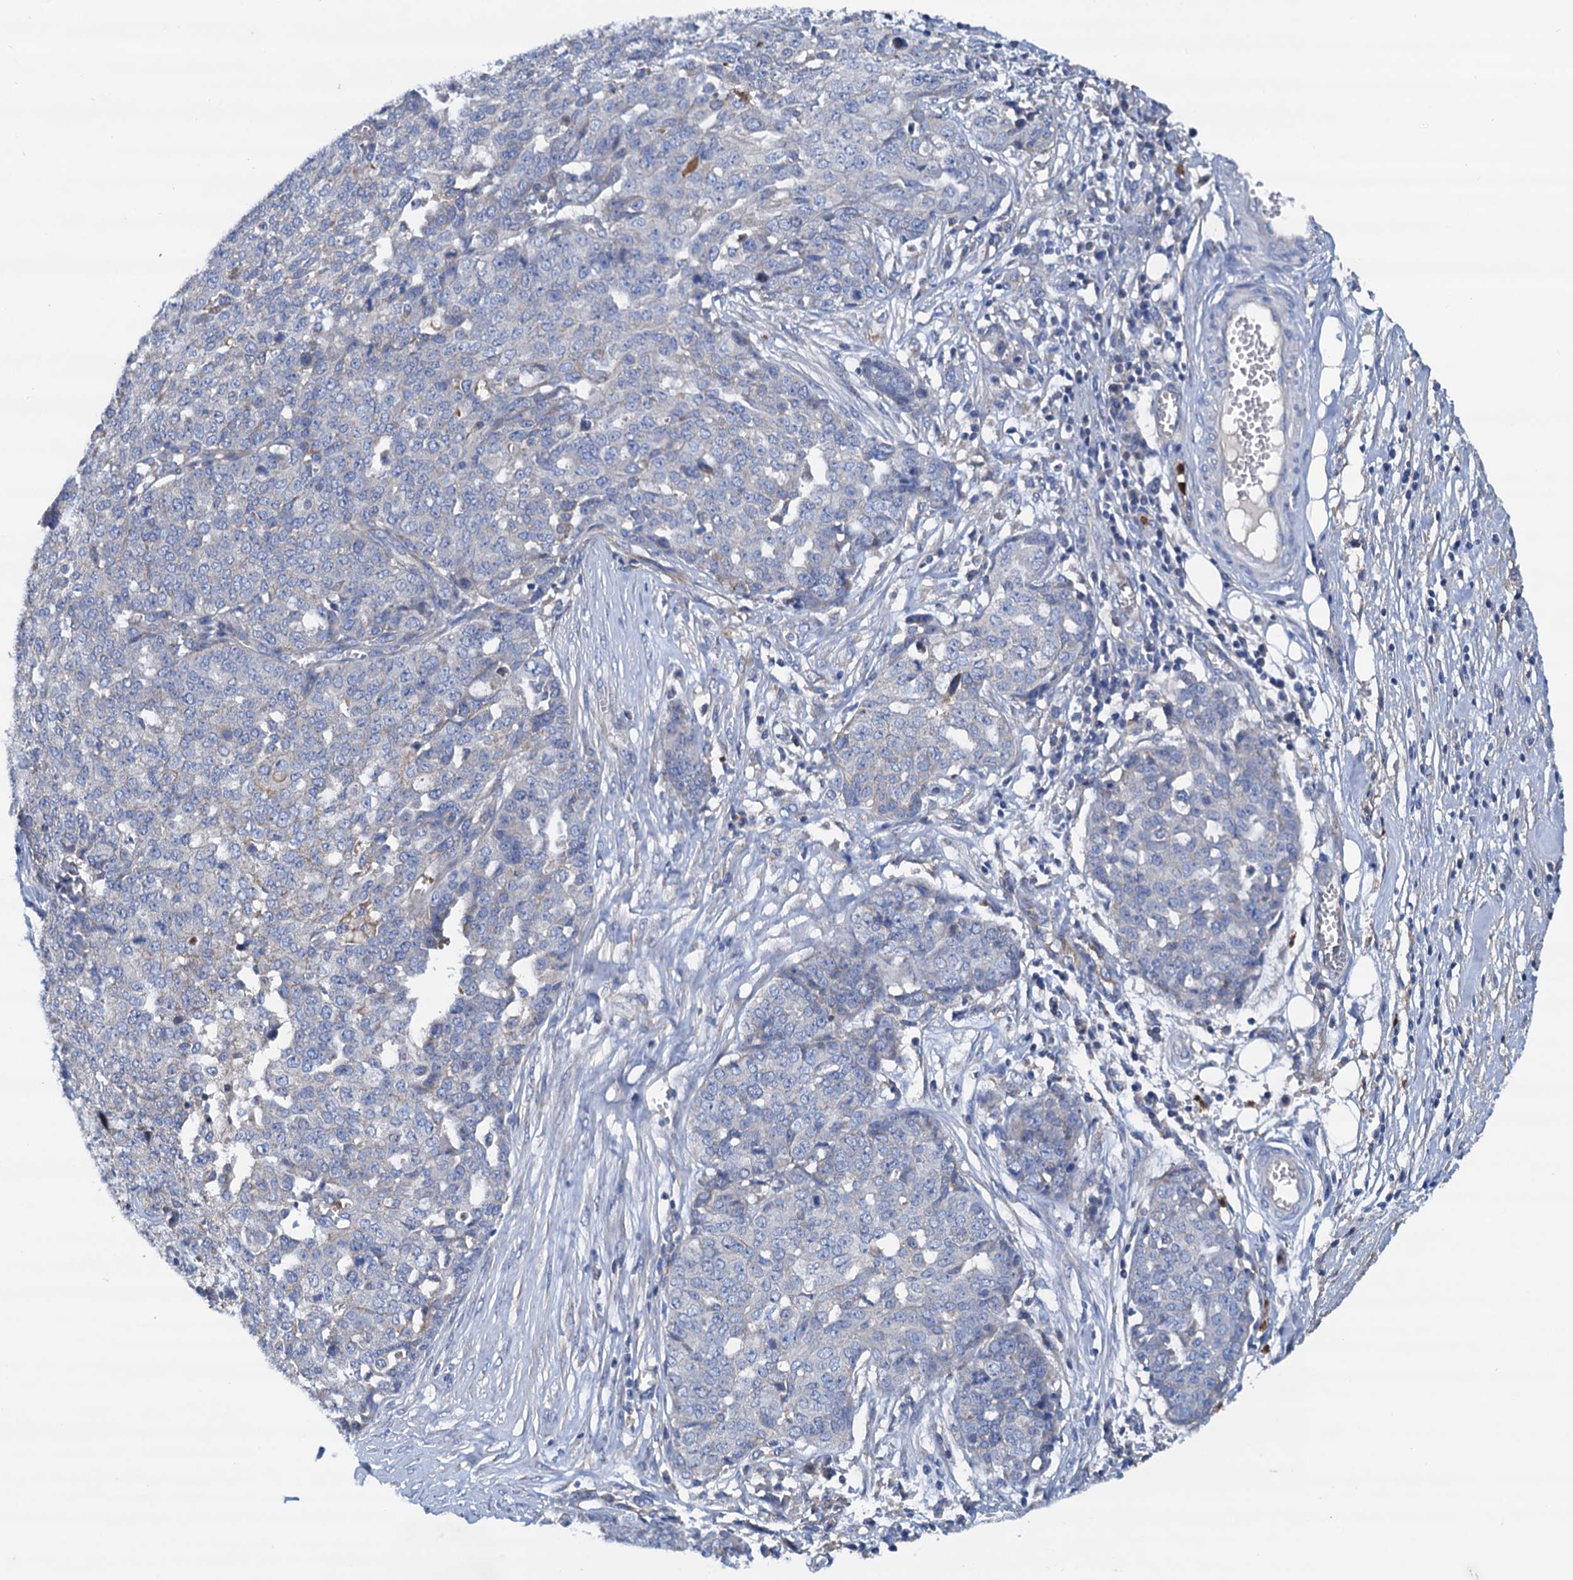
{"staining": {"intensity": "negative", "quantity": "none", "location": "none"}, "tissue": "ovarian cancer", "cell_type": "Tumor cells", "image_type": "cancer", "snomed": [{"axis": "morphology", "description": "Cystadenocarcinoma, serous, NOS"}, {"axis": "topography", "description": "Soft tissue"}, {"axis": "topography", "description": "Ovary"}], "caption": "This is a image of immunohistochemistry staining of serous cystadenocarcinoma (ovarian), which shows no expression in tumor cells.", "gene": "RASSF9", "patient": {"sex": "female", "age": 57}}